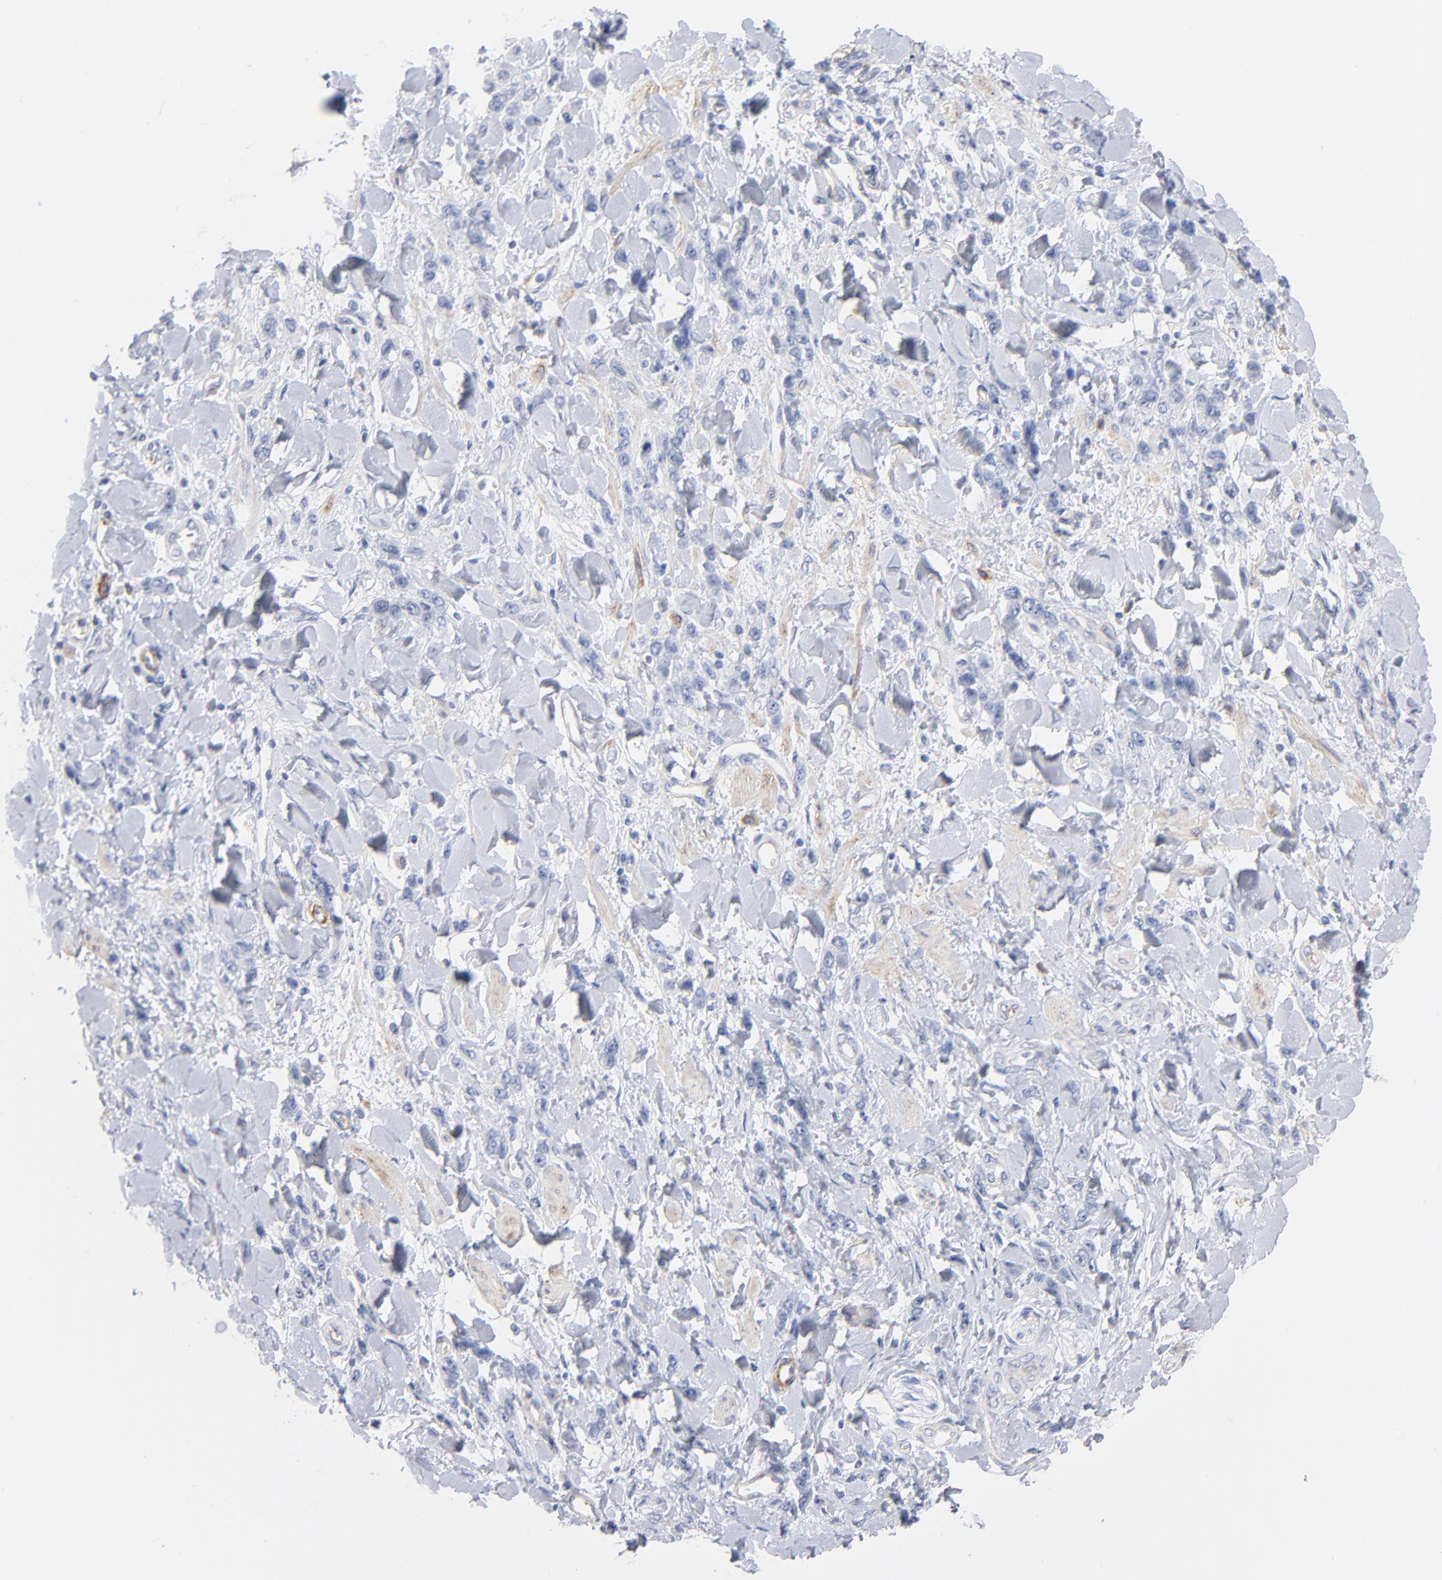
{"staining": {"intensity": "negative", "quantity": "none", "location": "none"}, "tissue": "stomach cancer", "cell_type": "Tumor cells", "image_type": "cancer", "snomed": [{"axis": "morphology", "description": "Normal tissue, NOS"}, {"axis": "morphology", "description": "Adenocarcinoma, NOS"}, {"axis": "topography", "description": "Stomach"}], "caption": "Immunohistochemistry (IHC) histopathology image of stomach adenocarcinoma stained for a protein (brown), which demonstrates no positivity in tumor cells.", "gene": "AGTR1", "patient": {"sex": "male", "age": 82}}